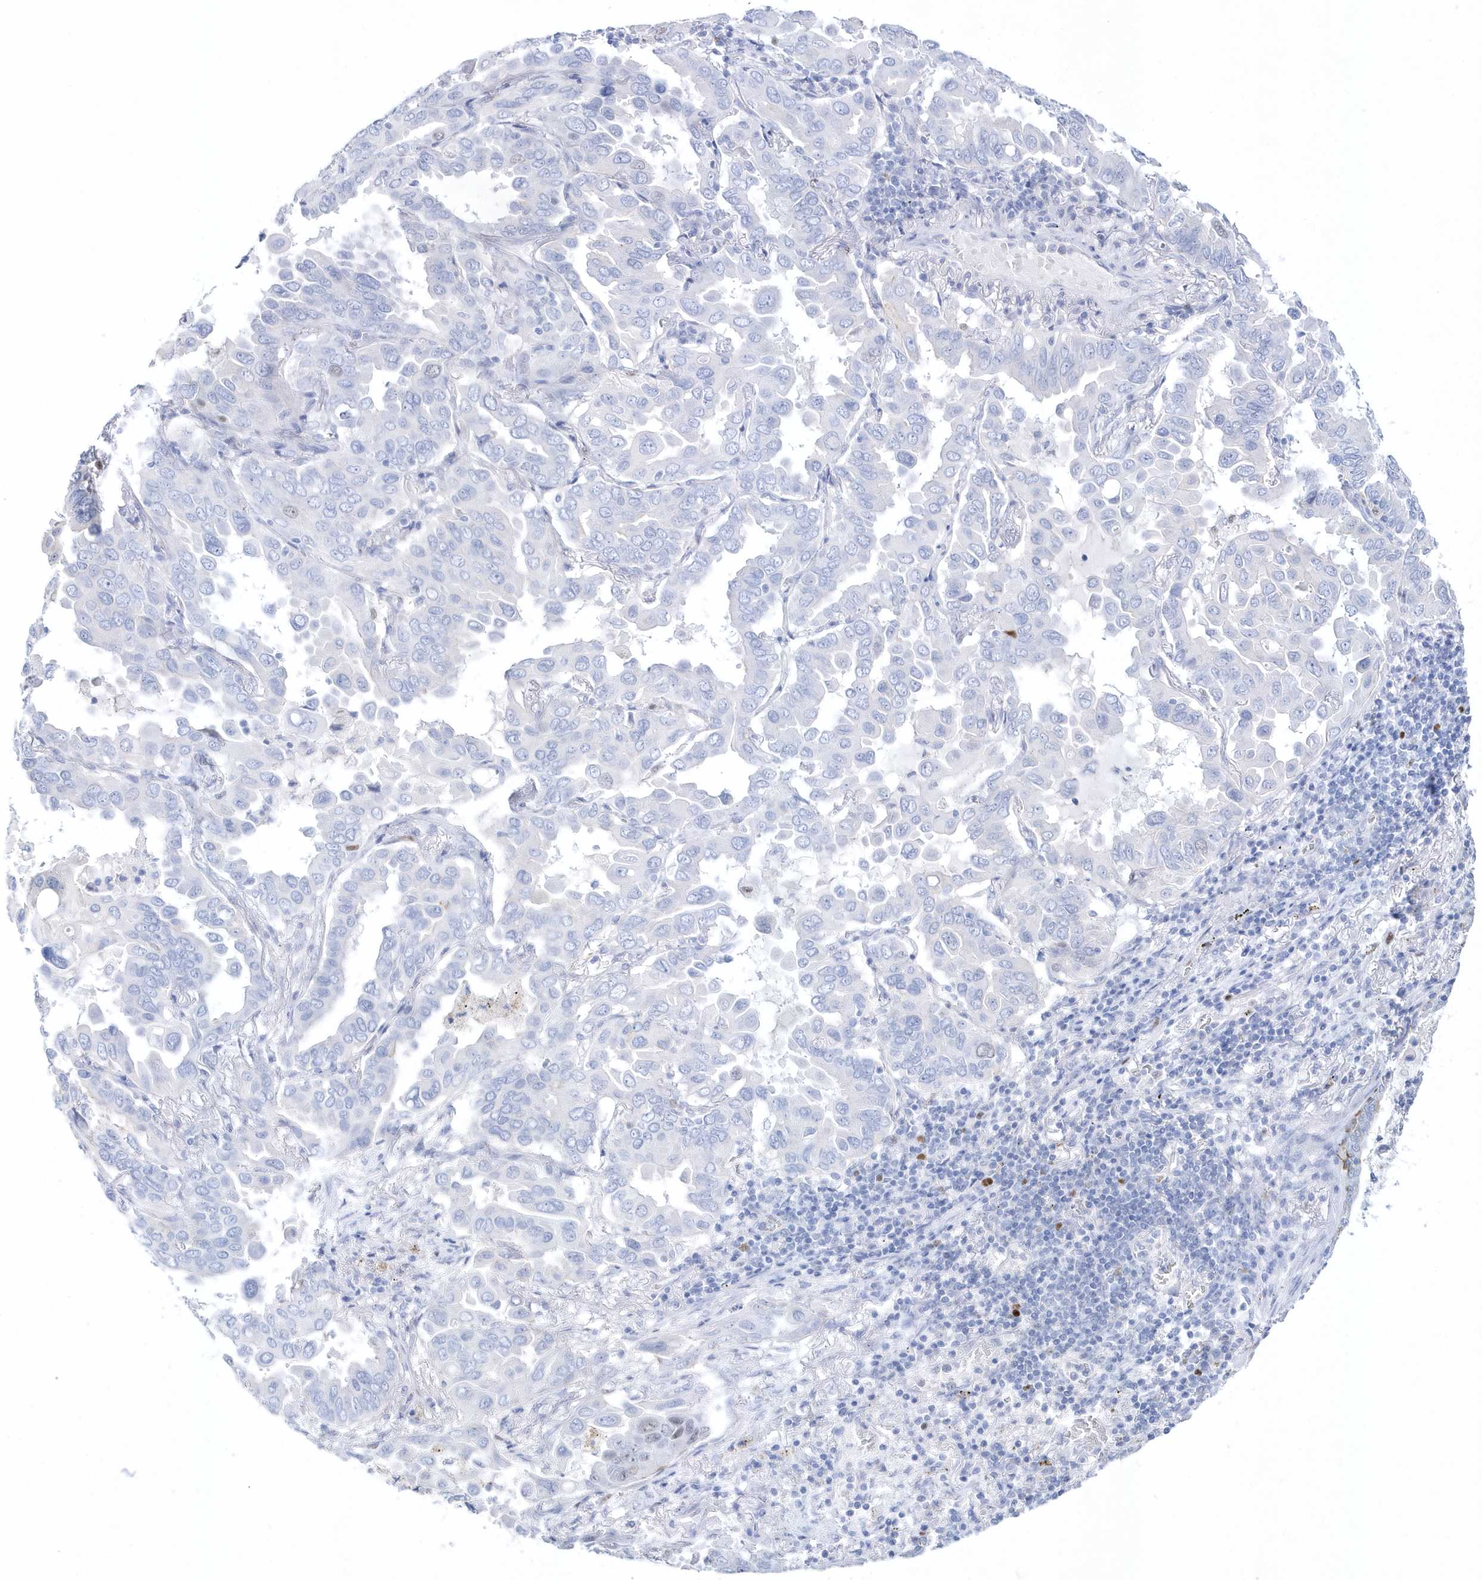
{"staining": {"intensity": "negative", "quantity": "none", "location": "none"}, "tissue": "lung cancer", "cell_type": "Tumor cells", "image_type": "cancer", "snomed": [{"axis": "morphology", "description": "Adenocarcinoma, NOS"}, {"axis": "topography", "description": "Lung"}], "caption": "Lung cancer (adenocarcinoma) stained for a protein using immunohistochemistry displays no expression tumor cells.", "gene": "TMCO6", "patient": {"sex": "male", "age": 64}}